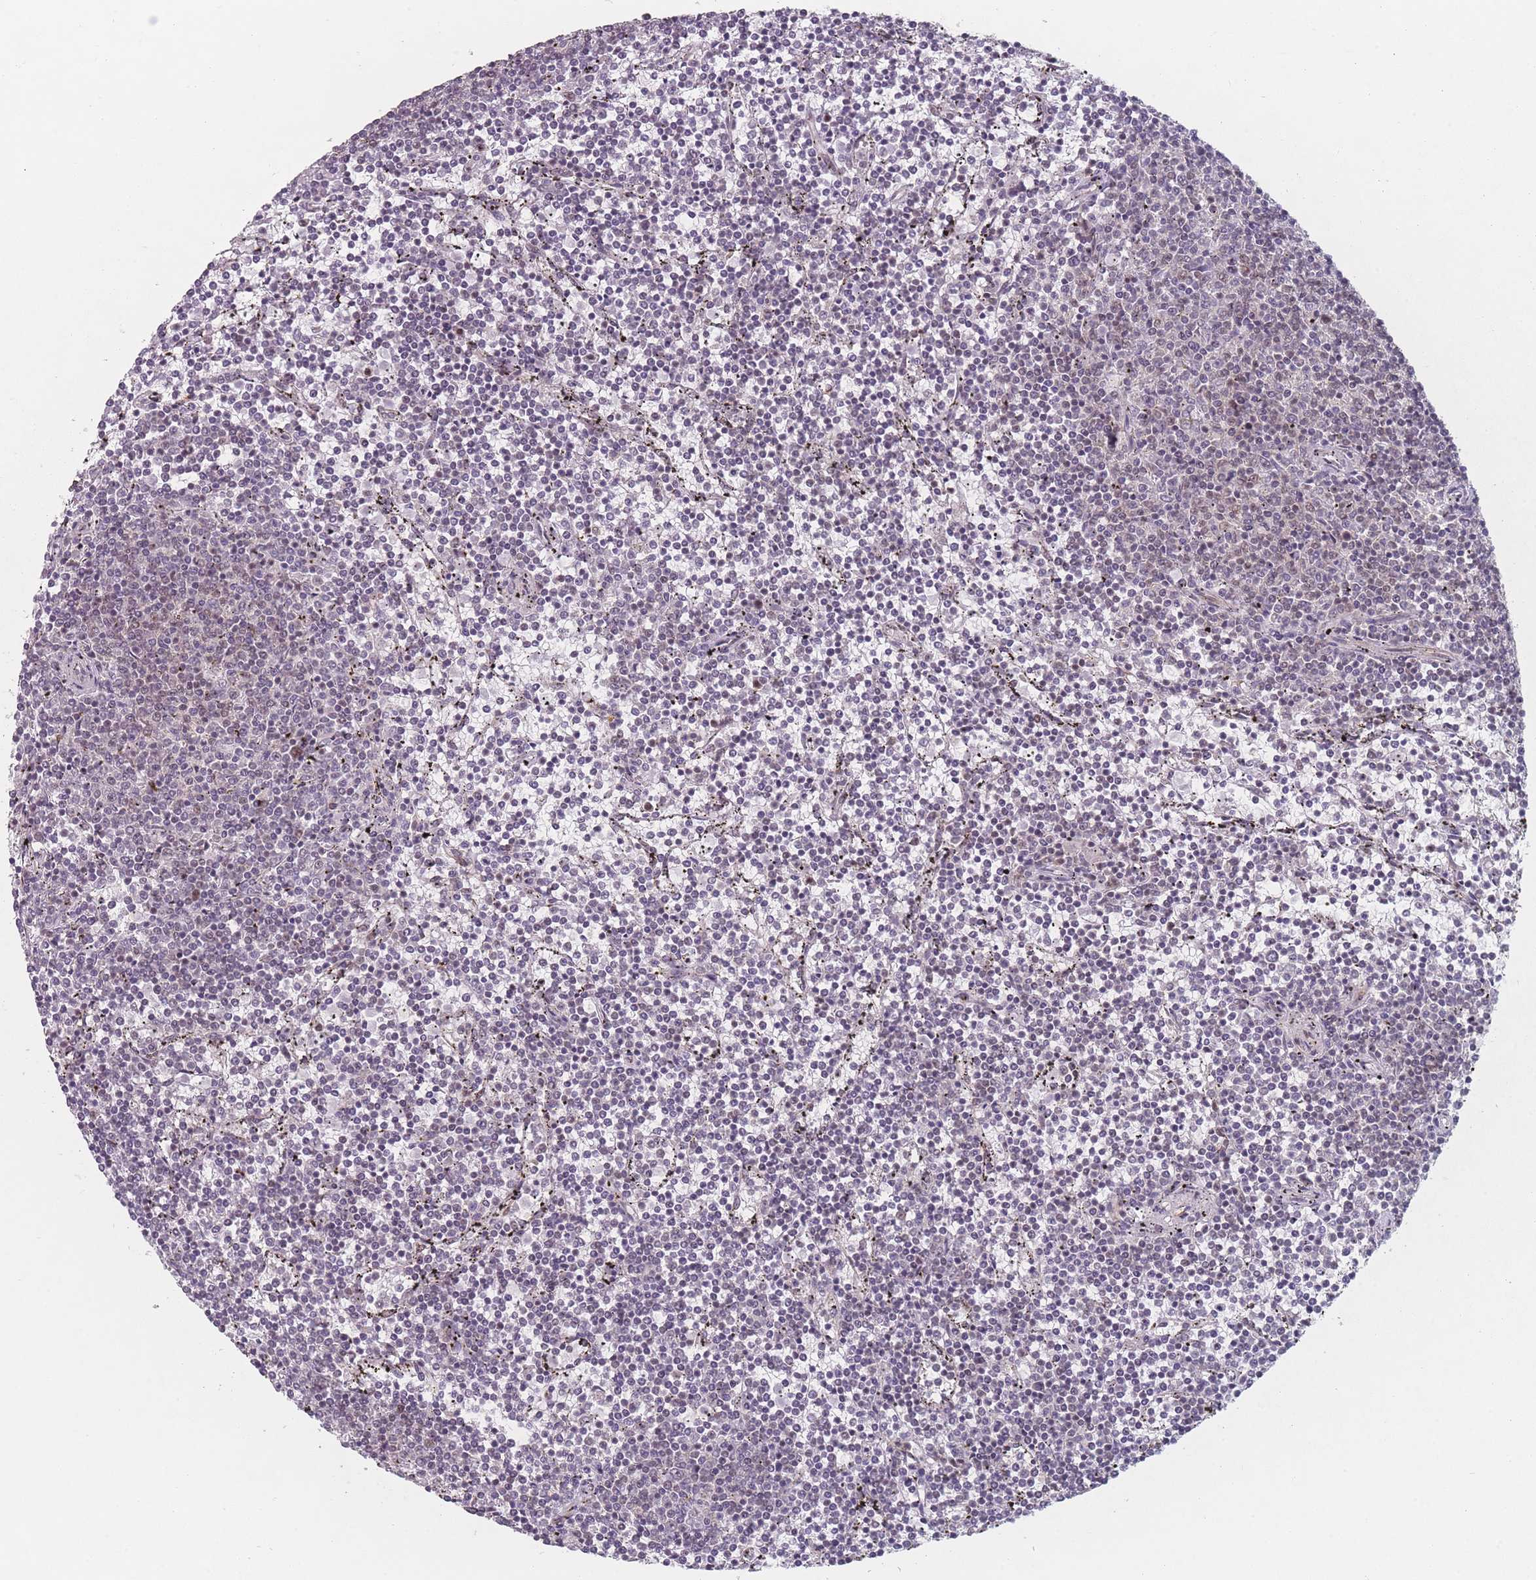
{"staining": {"intensity": "negative", "quantity": "none", "location": "none"}, "tissue": "lymphoma", "cell_type": "Tumor cells", "image_type": "cancer", "snomed": [{"axis": "morphology", "description": "Malignant lymphoma, non-Hodgkin's type, Low grade"}, {"axis": "topography", "description": "Spleen"}], "caption": "The photomicrograph reveals no significant staining in tumor cells of lymphoma. Brightfield microscopy of IHC stained with DAB (3,3'-diaminobenzidine) (brown) and hematoxylin (blue), captured at high magnification.", "gene": "ZC3H14", "patient": {"sex": "female", "age": 50}}